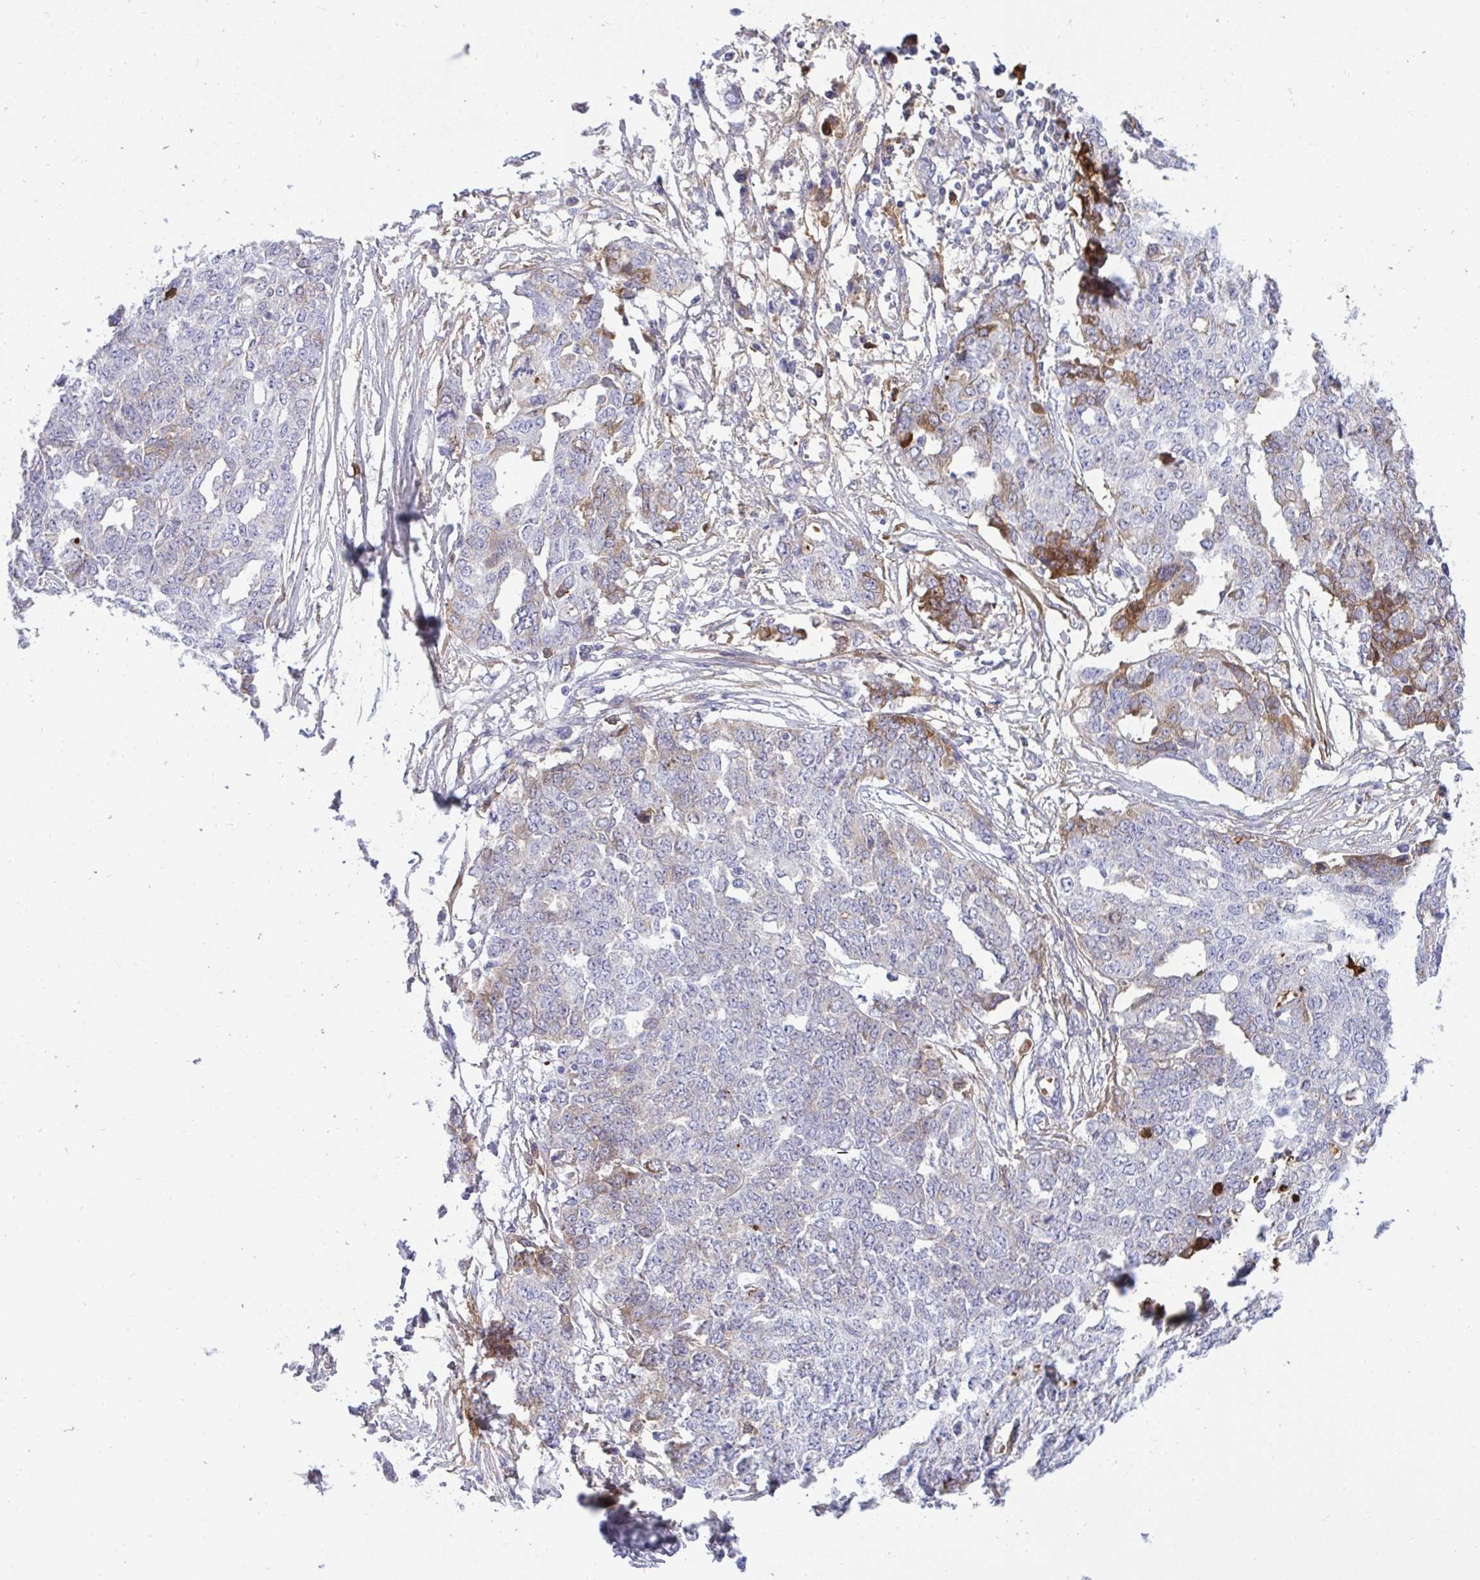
{"staining": {"intensity": "moderate", "quantity": "<25%", "location": "cytoplasmic/membranous"}, "tissue": "ovarian cancer", "cell_type": "Tumor cells", "image_type": "cancer", "snomed": [{"axis": "morphology", "description": "Cystadenocarcinoma, serous, NOS"}, {"axis": "topography", "description": "Soft tissue"}, {"axis": "topography", "description": "Ovary"}], "caption": "The immunohistochemical stain labels moderate cytoplasmic/membranous staining in tumor cells of ovarian cancer tissue.", "gene": "F2", "patient": {"sex": "female", "age": 57}}